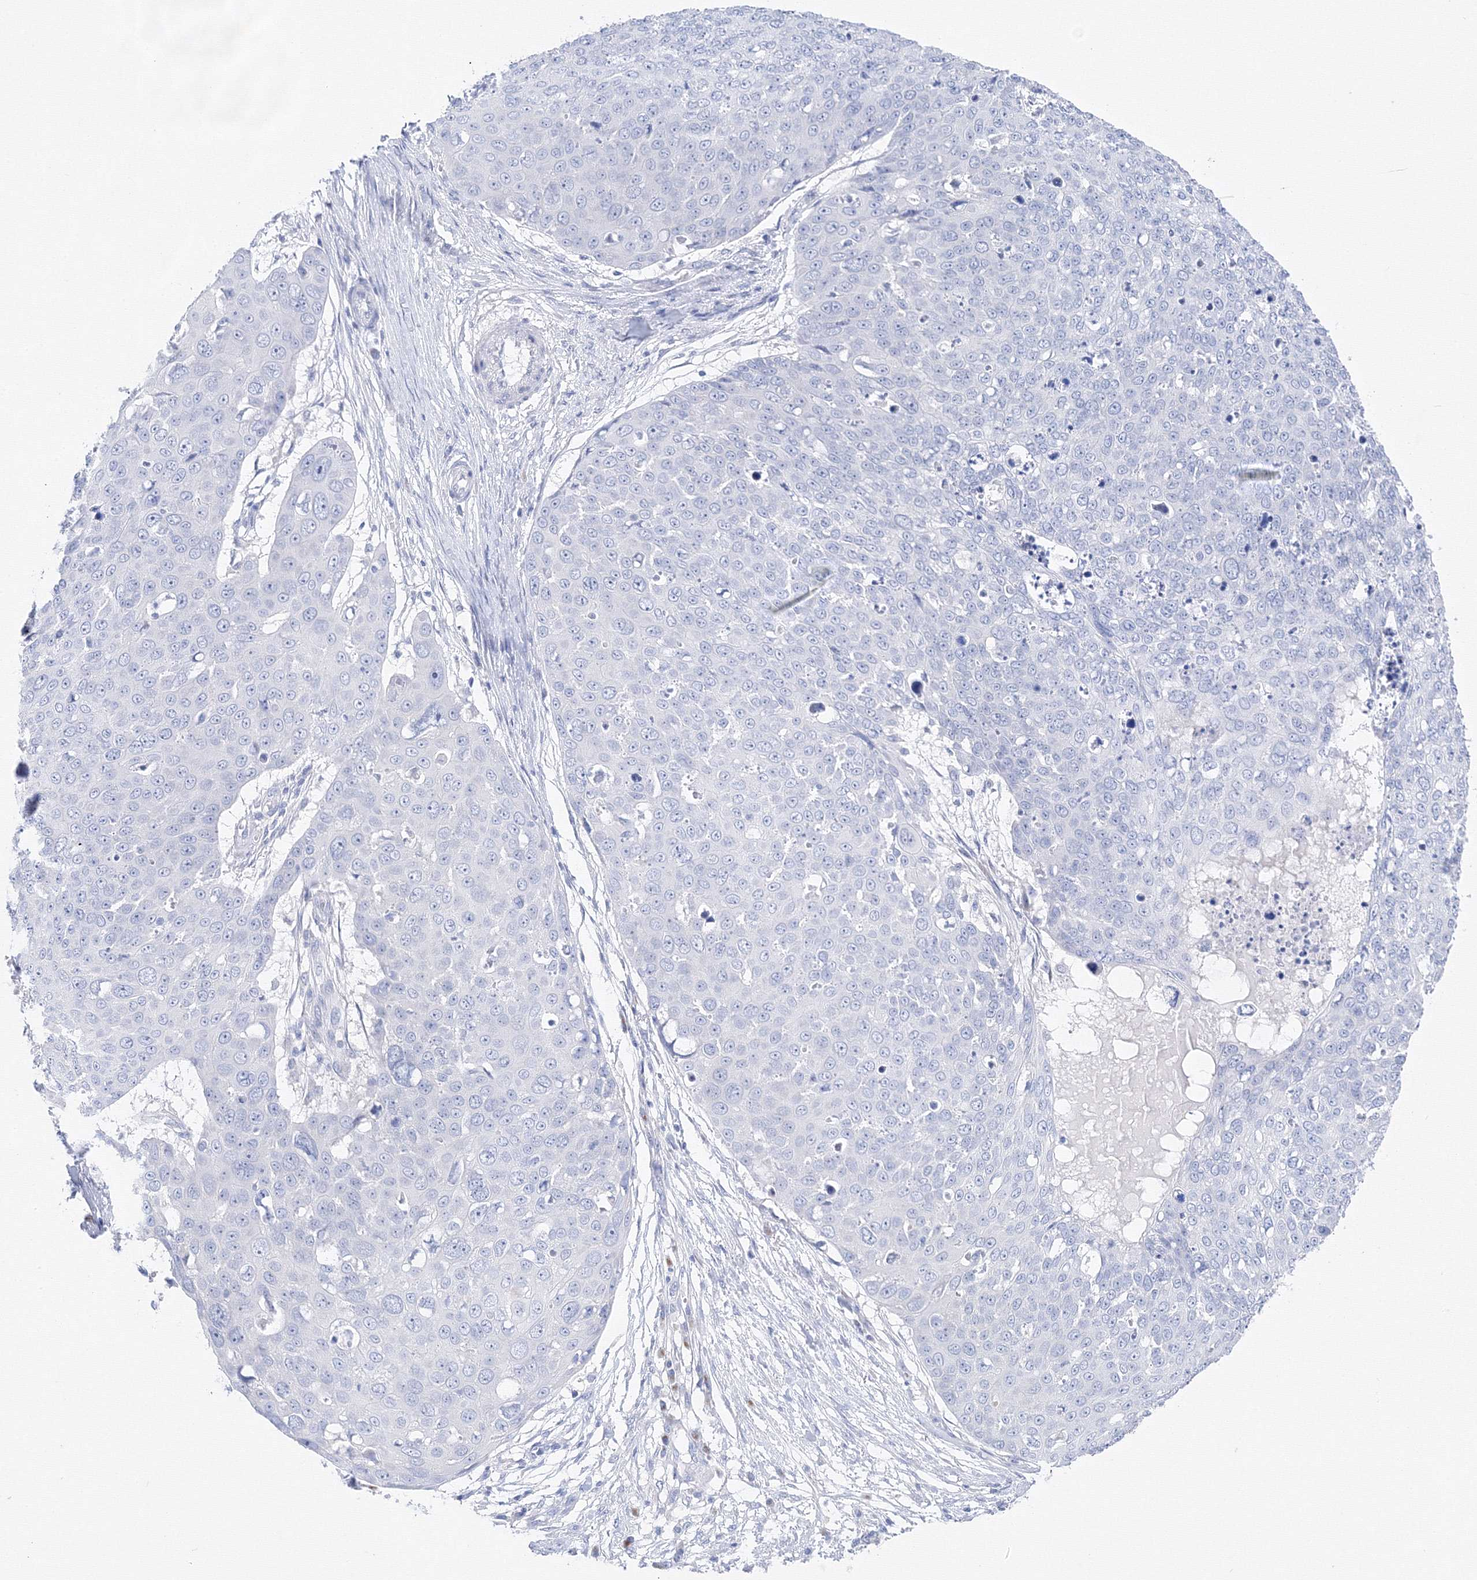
{"staining": {"intensity": "negative", "quantity": "none", "location": "none"}, "tissue": "skin cancer", "cell_type": "Tumor cells", "image_type": "cancer", "snomed": [{"axis": "morphology", "description": "Squamous cell carcinoma, NOS"}, {"axis": "topography", "description": "Skin"}], "caption": "Immunohistochemical staining of human skin cancer demonstrates no significant staining in tumor cells.", "gene": "TAMM41", "patient": {"sex": "male", "age": 71}}